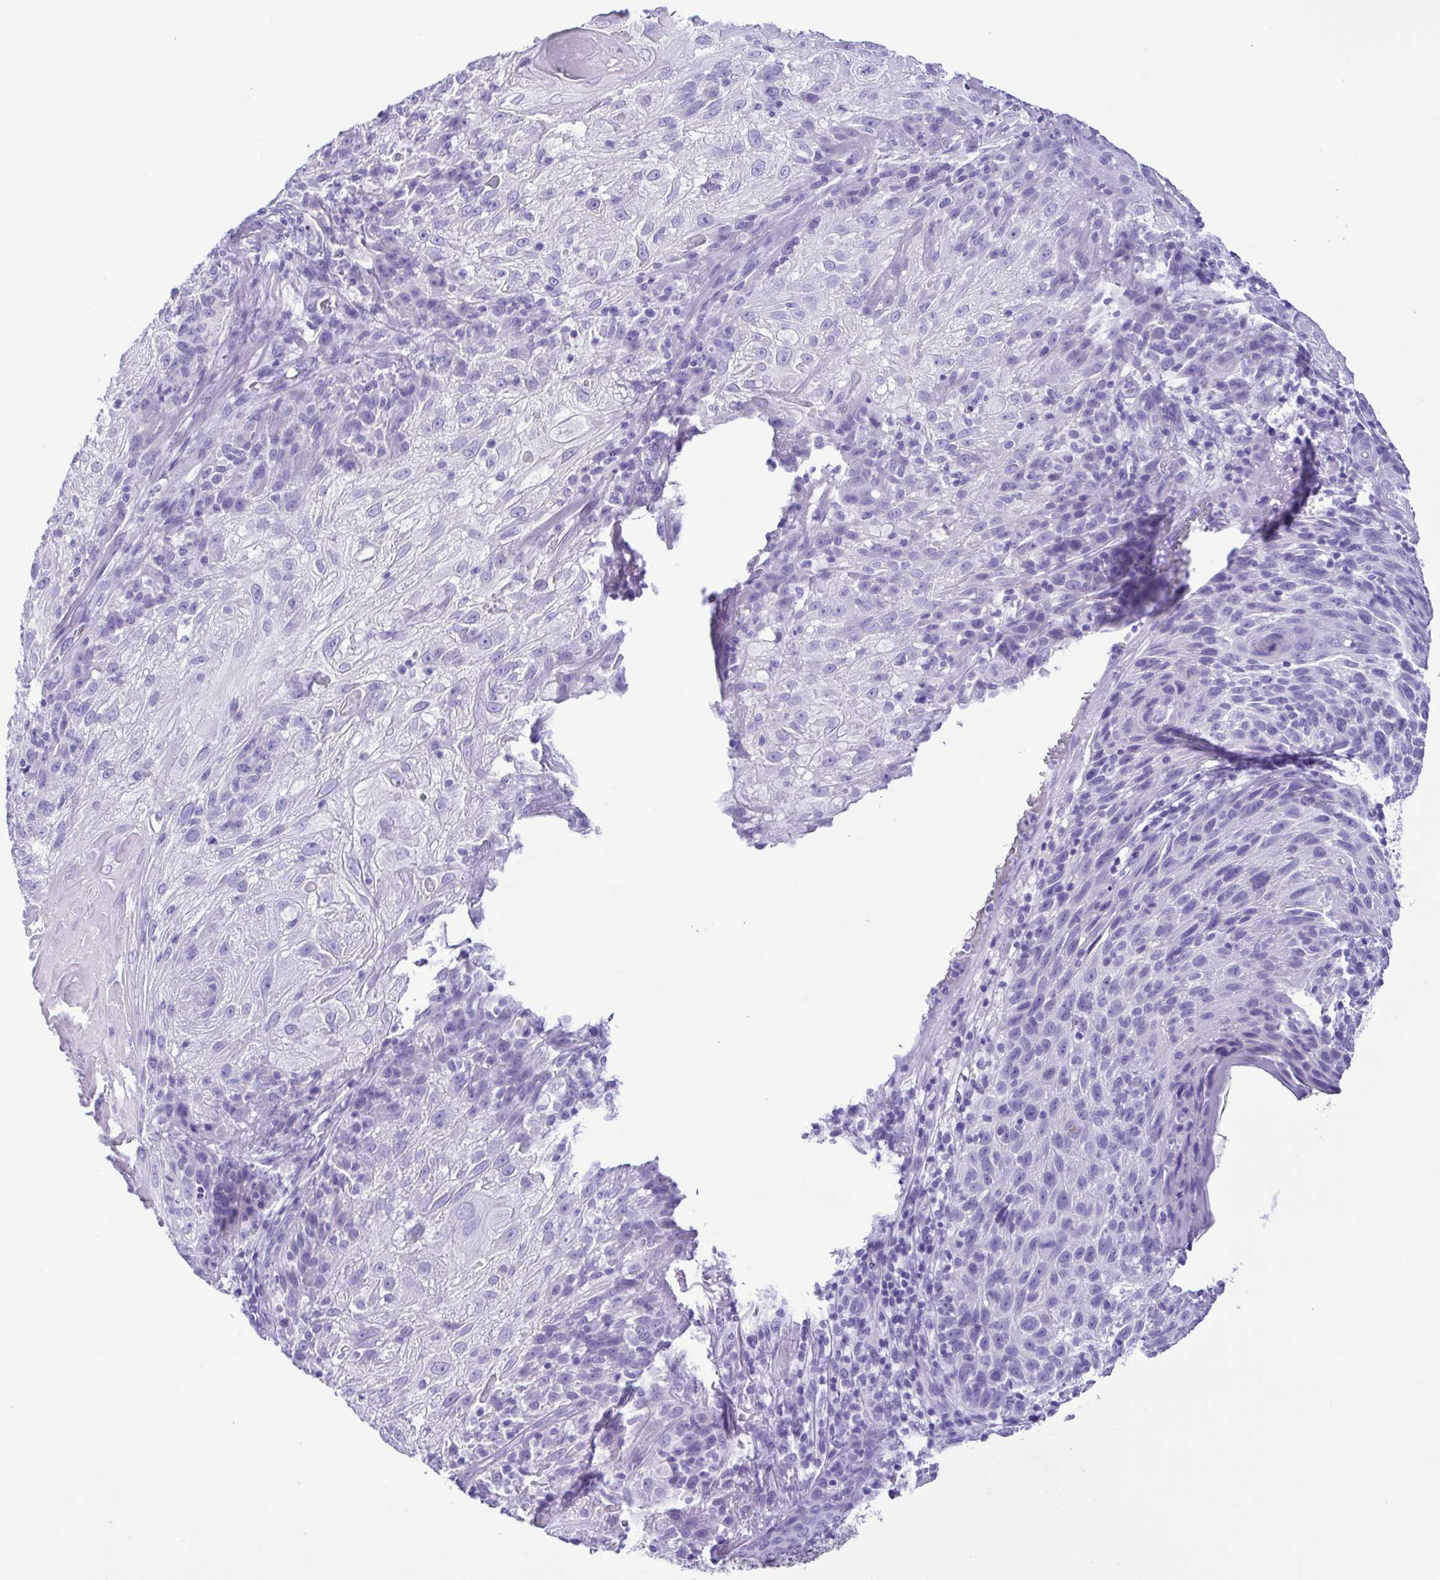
{"staining": {"intensity": "negative", "quantity": "none", "location": "none"}, "tissue": "skin cancer", "cell_type": "Tumor cells", "image_type": "cancer", "snomed": [{"axis": "morphology", "description": "Normal tissue, NOS"}, {"axis": "morphology", "description": "Squamous cell carcinoma, NOS"}, {"axis": "topography", "description": "Skin"}], "caption": "Immunohistochemical staining of human skin squamous cell carcinoma reveals no significant staining in tumor cells.", "gene": "OVGP1", "patient": {"sex": "female", "age": 83}}